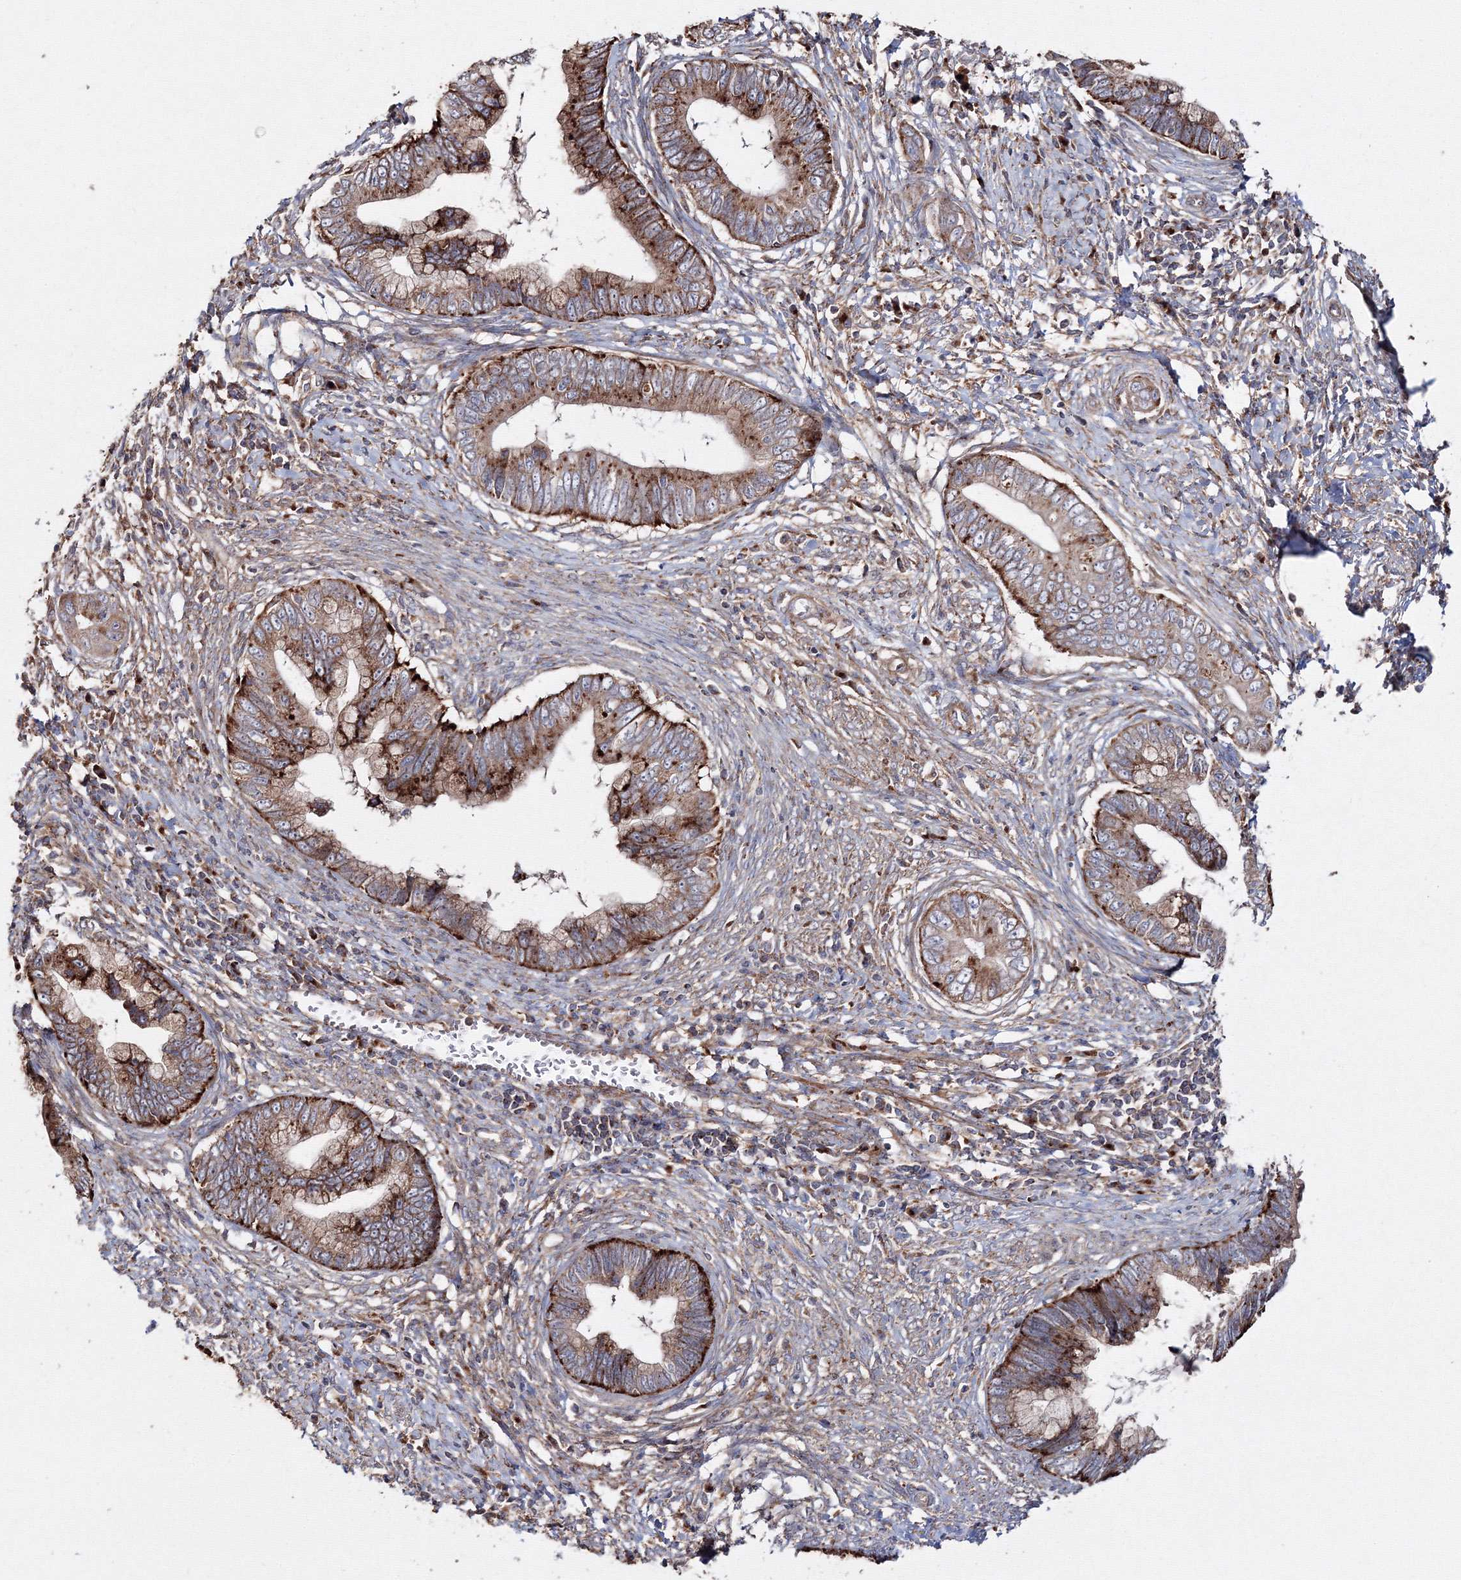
{"staining": {"intensity": "strong", "quantity": "25%-75%", "location": "cytoplasmic/membranous"}, "tissue": "cervical cancer", "cell_type": "Tumor cells", "image_type": "cancer", "snomed": [{"axis": "morphology", "description": "Adenocarcinoma, NOS"}, {"axis": "topography", "description": "Cervix"}], "caption": "Adenocarcinoma (cervical) stained for a protein (brown) reveals strong cytoplasmic/membranous positive positivity in approximately 25%-75% of tumor cells.", "gene": "DDO", "patient": {"sex": "female", "age": 44}}